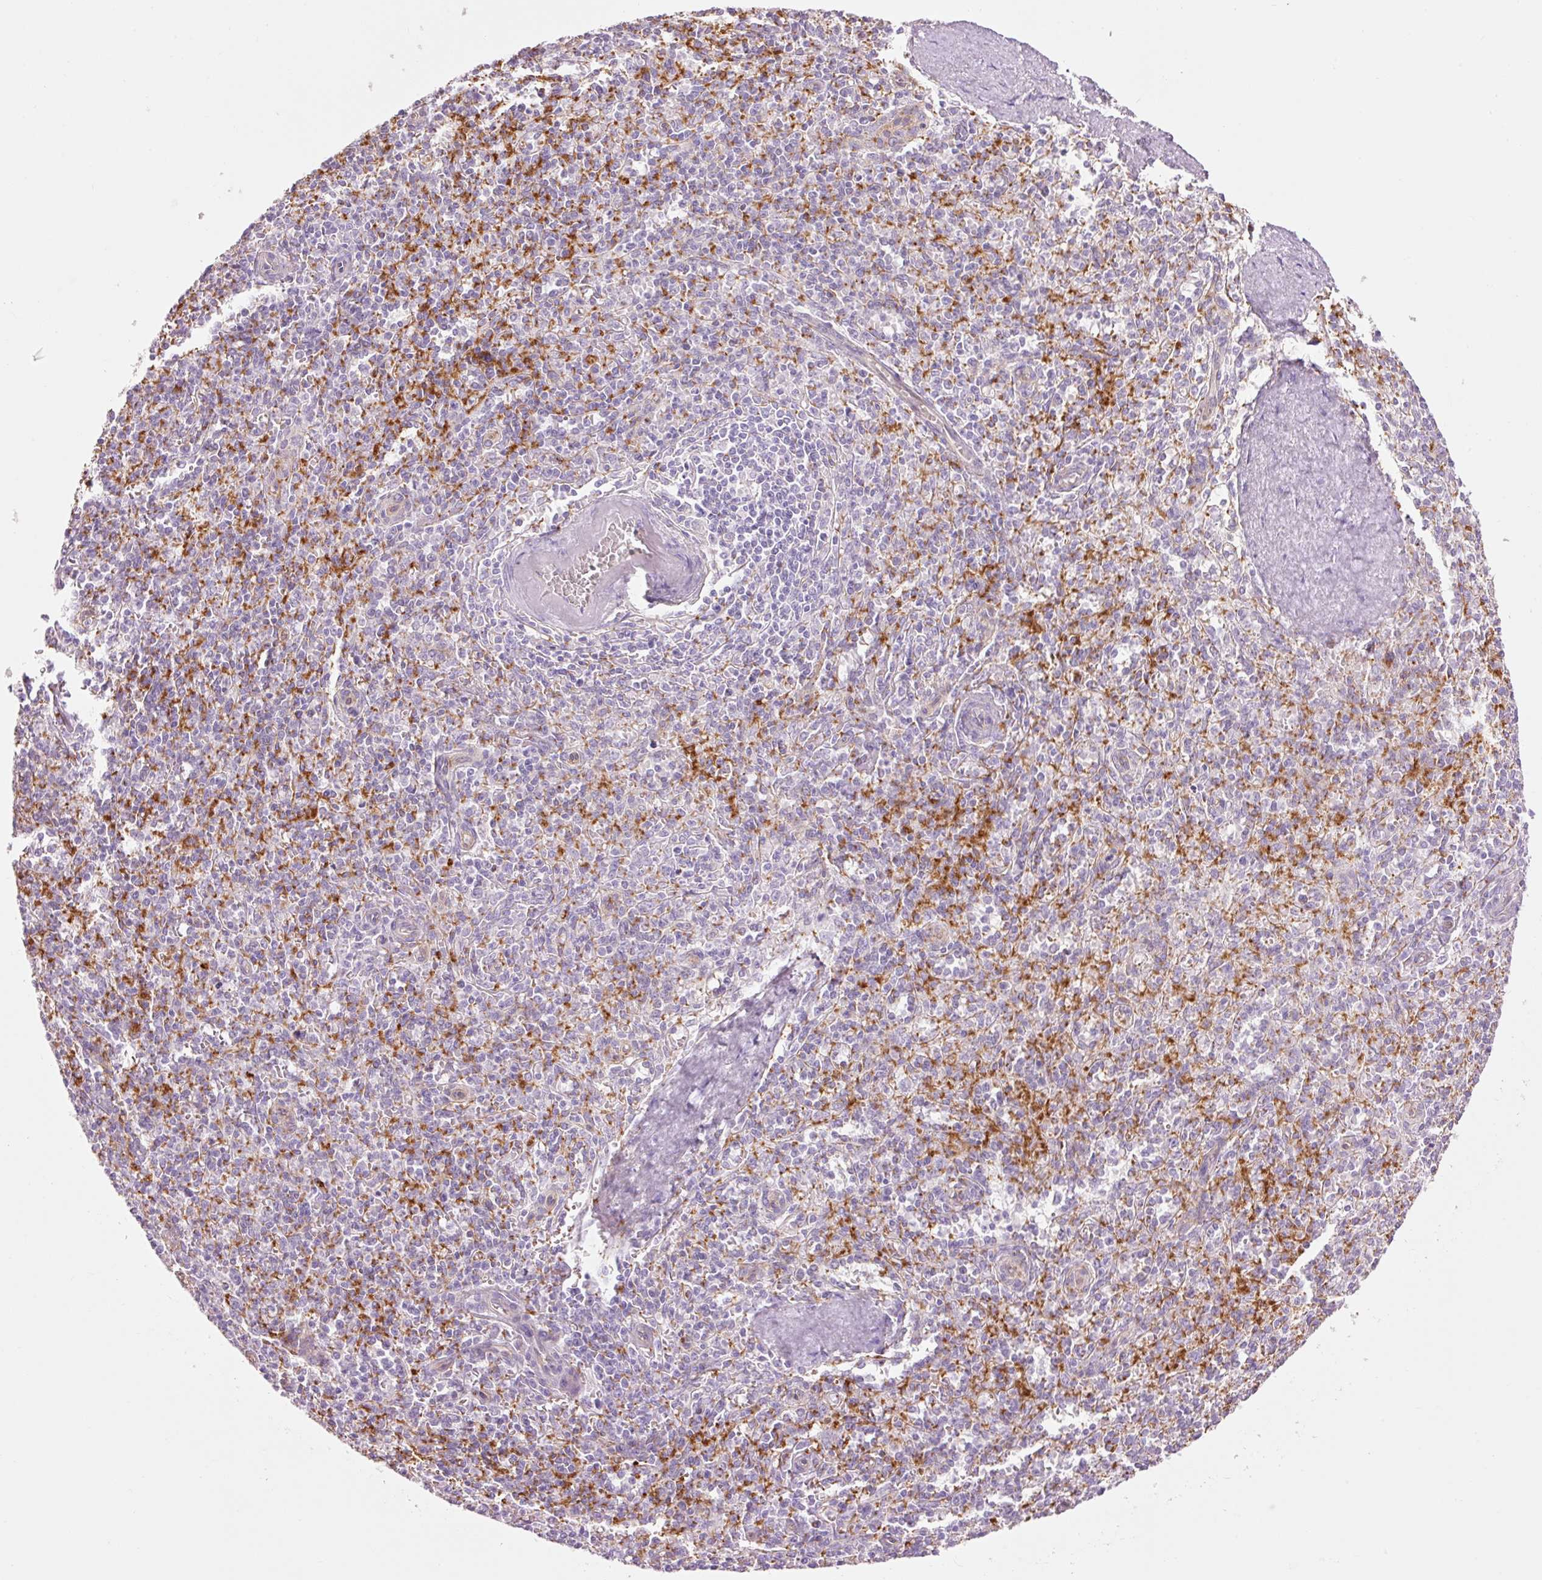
{"staining": {"intensity": "negative", "quantity": "none", "location": "none"}, "tissue": "spleen", "cell_type": "Cells in red pulp", "image_type": "normal", "snomed": [{"axis": "morphology", "description": "Normal tissue, NOS"}, {"axis": "topography", "description": "Spleen"}], "caption": "DAB (3,3'-diaminobenzidine) immunohistochemical staining of normal human spleen exhibits no significant positivity in cells in red pulp.", "gene": "HSPA4L", "patient": {"sex": "female", "age": 70}}